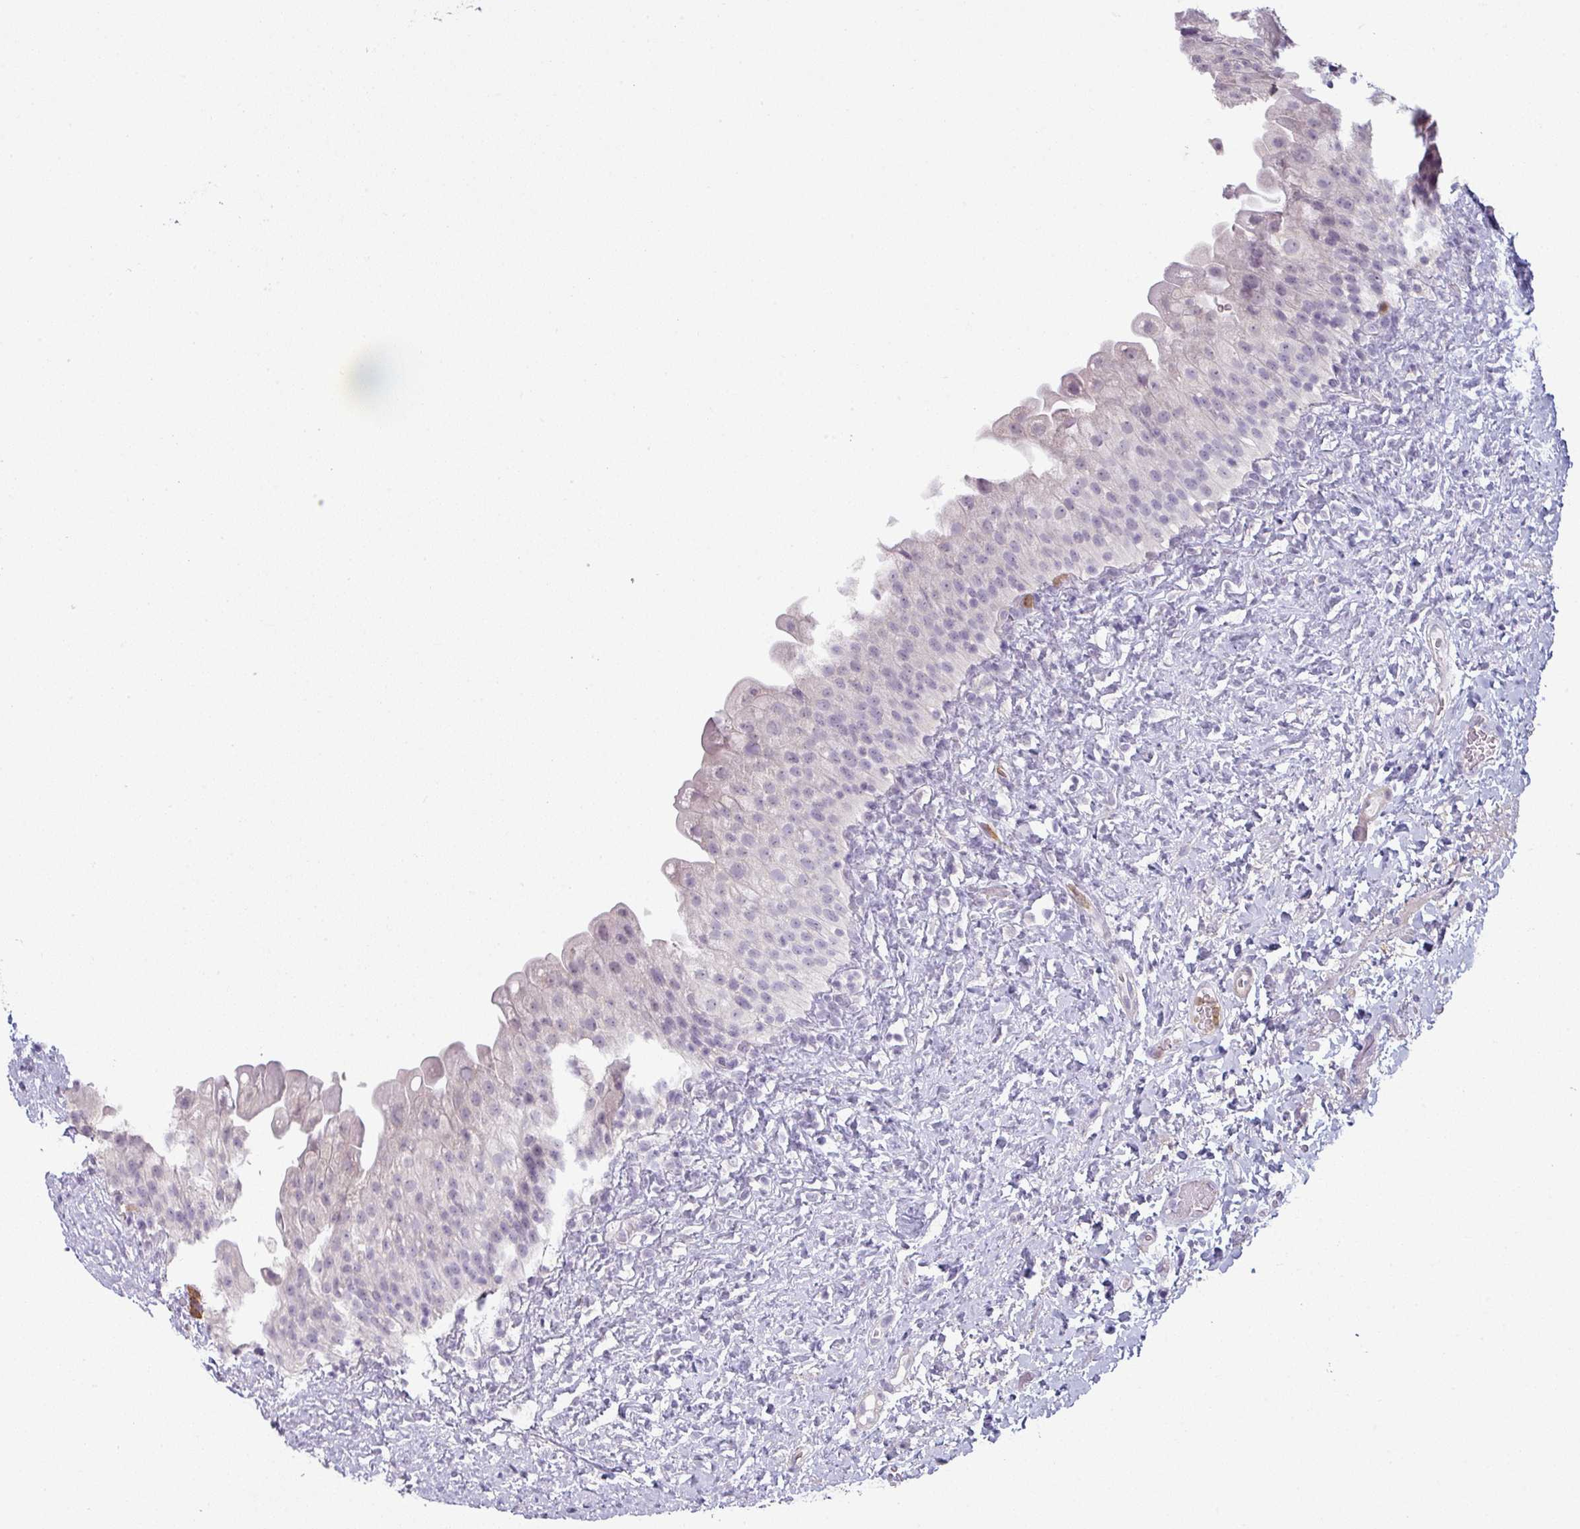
{"staining": {"intensity": "negative", "quantity": "none", "location": "none"}, "tissue": "urinary bladder", "cell_type": "Urothelial cells", "image_type": "normal", "snomed": [{"axis": "morphology", "description": "Normal tissue, NOS"}, {"axis": "topography", "description": "Urinary bladder"}], "caption": "This is an immunohistochemistry photomicrograph of unremarkable urinary bladder. There is no positivity in urothelial cells.", "gene": "MAGEC3", "patient": {"sex": "female", "age": 27}}